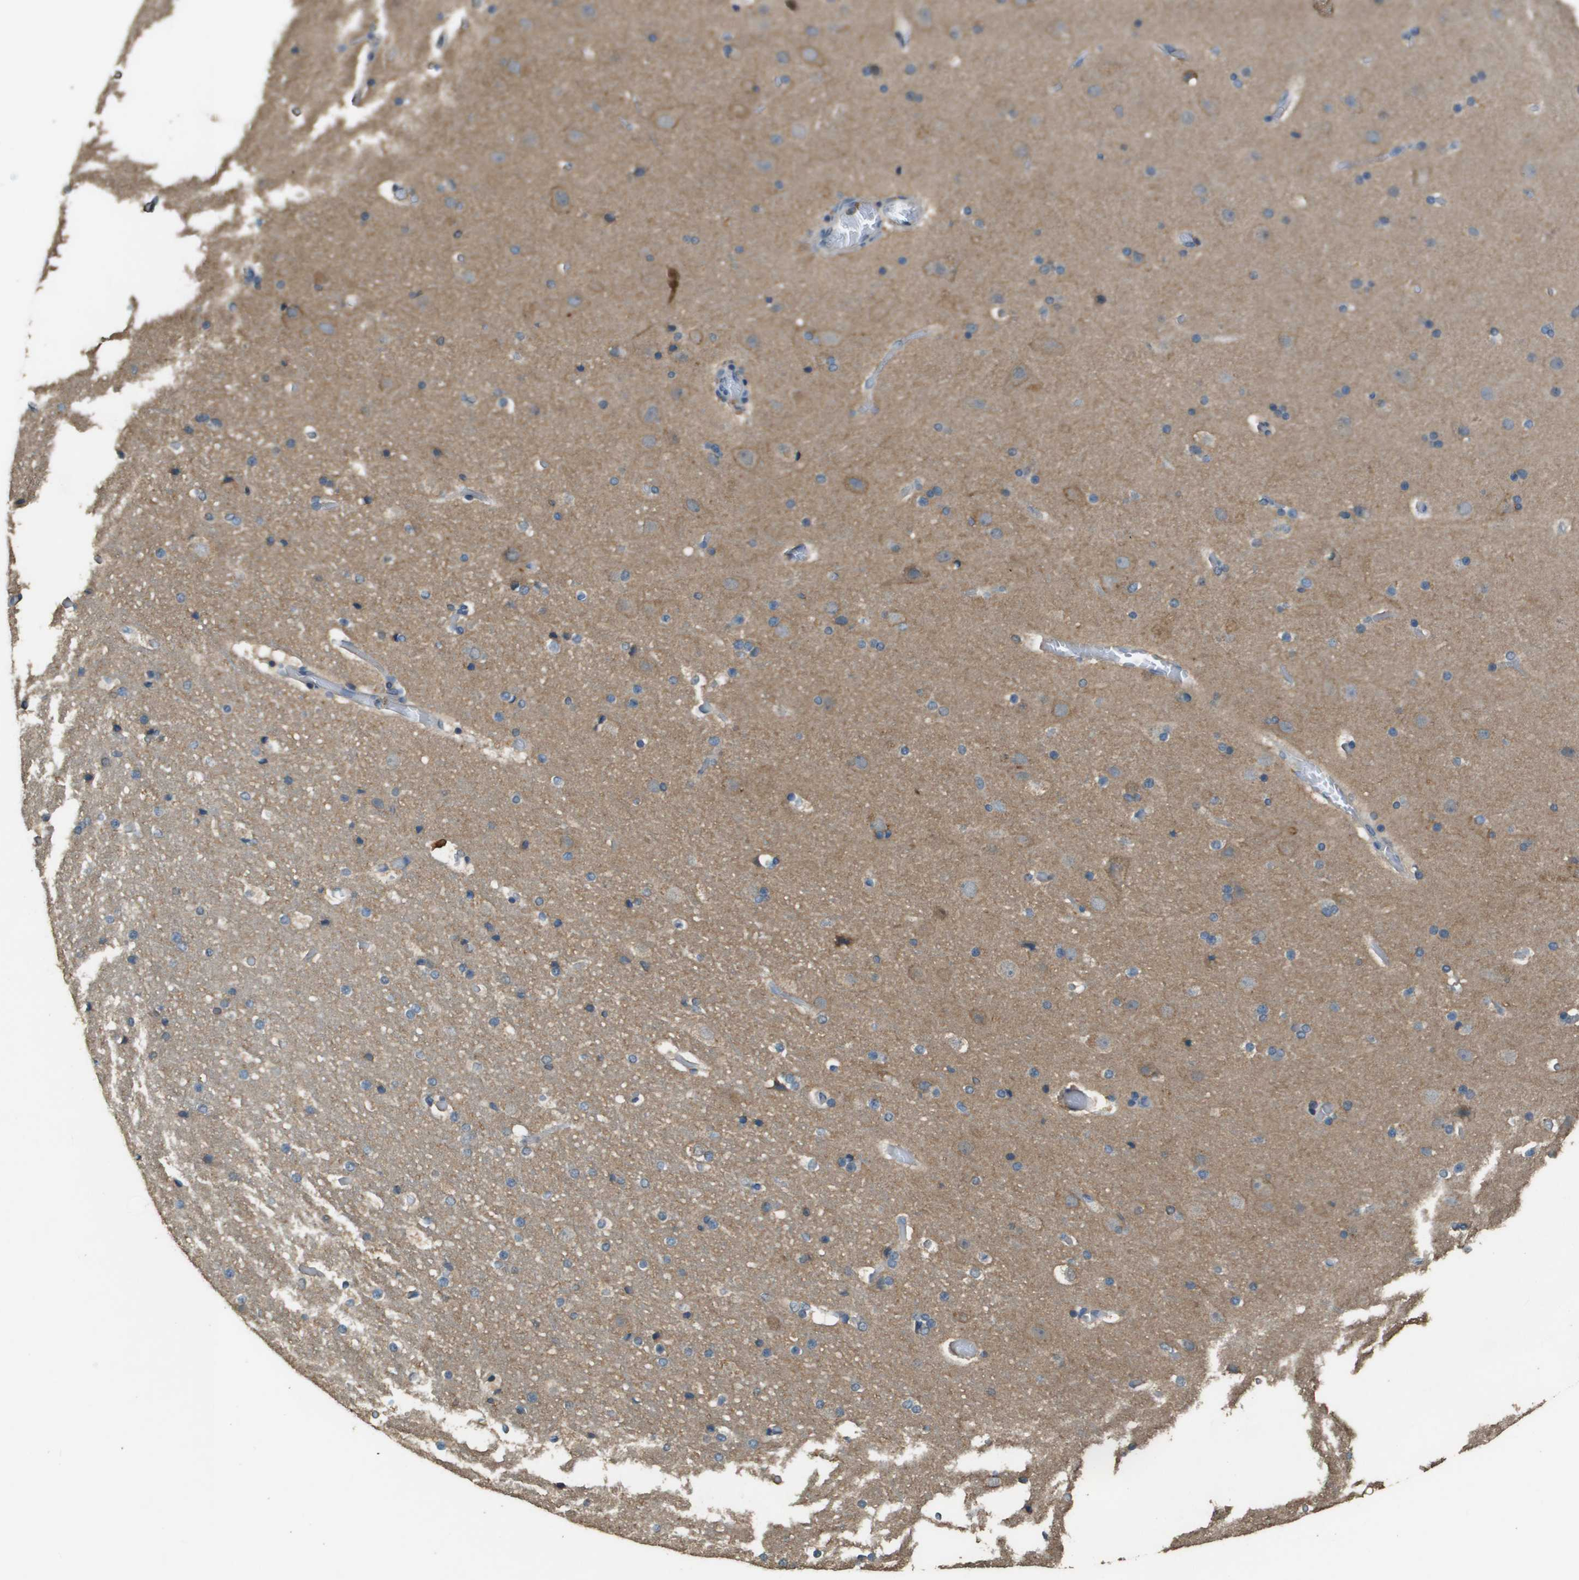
{"staining": {"intensity": "negative", "quantity": "none", "location": "none"}, "tissue": "cerebral cortex", "cell_type": "Endothelial cells", "image_type": "normal", "snomed": [{"axis": "morphology", "description": "Normal tissue, NOS"}, {"axis": "topography", "description": "Cerebral cortex"}], "caption": "Protein analysis of normal cerebral cortex displays no significant staining in endothelial cells.", "gene": "MS4A7", "patient": {"sex": "male", "age": 57}}